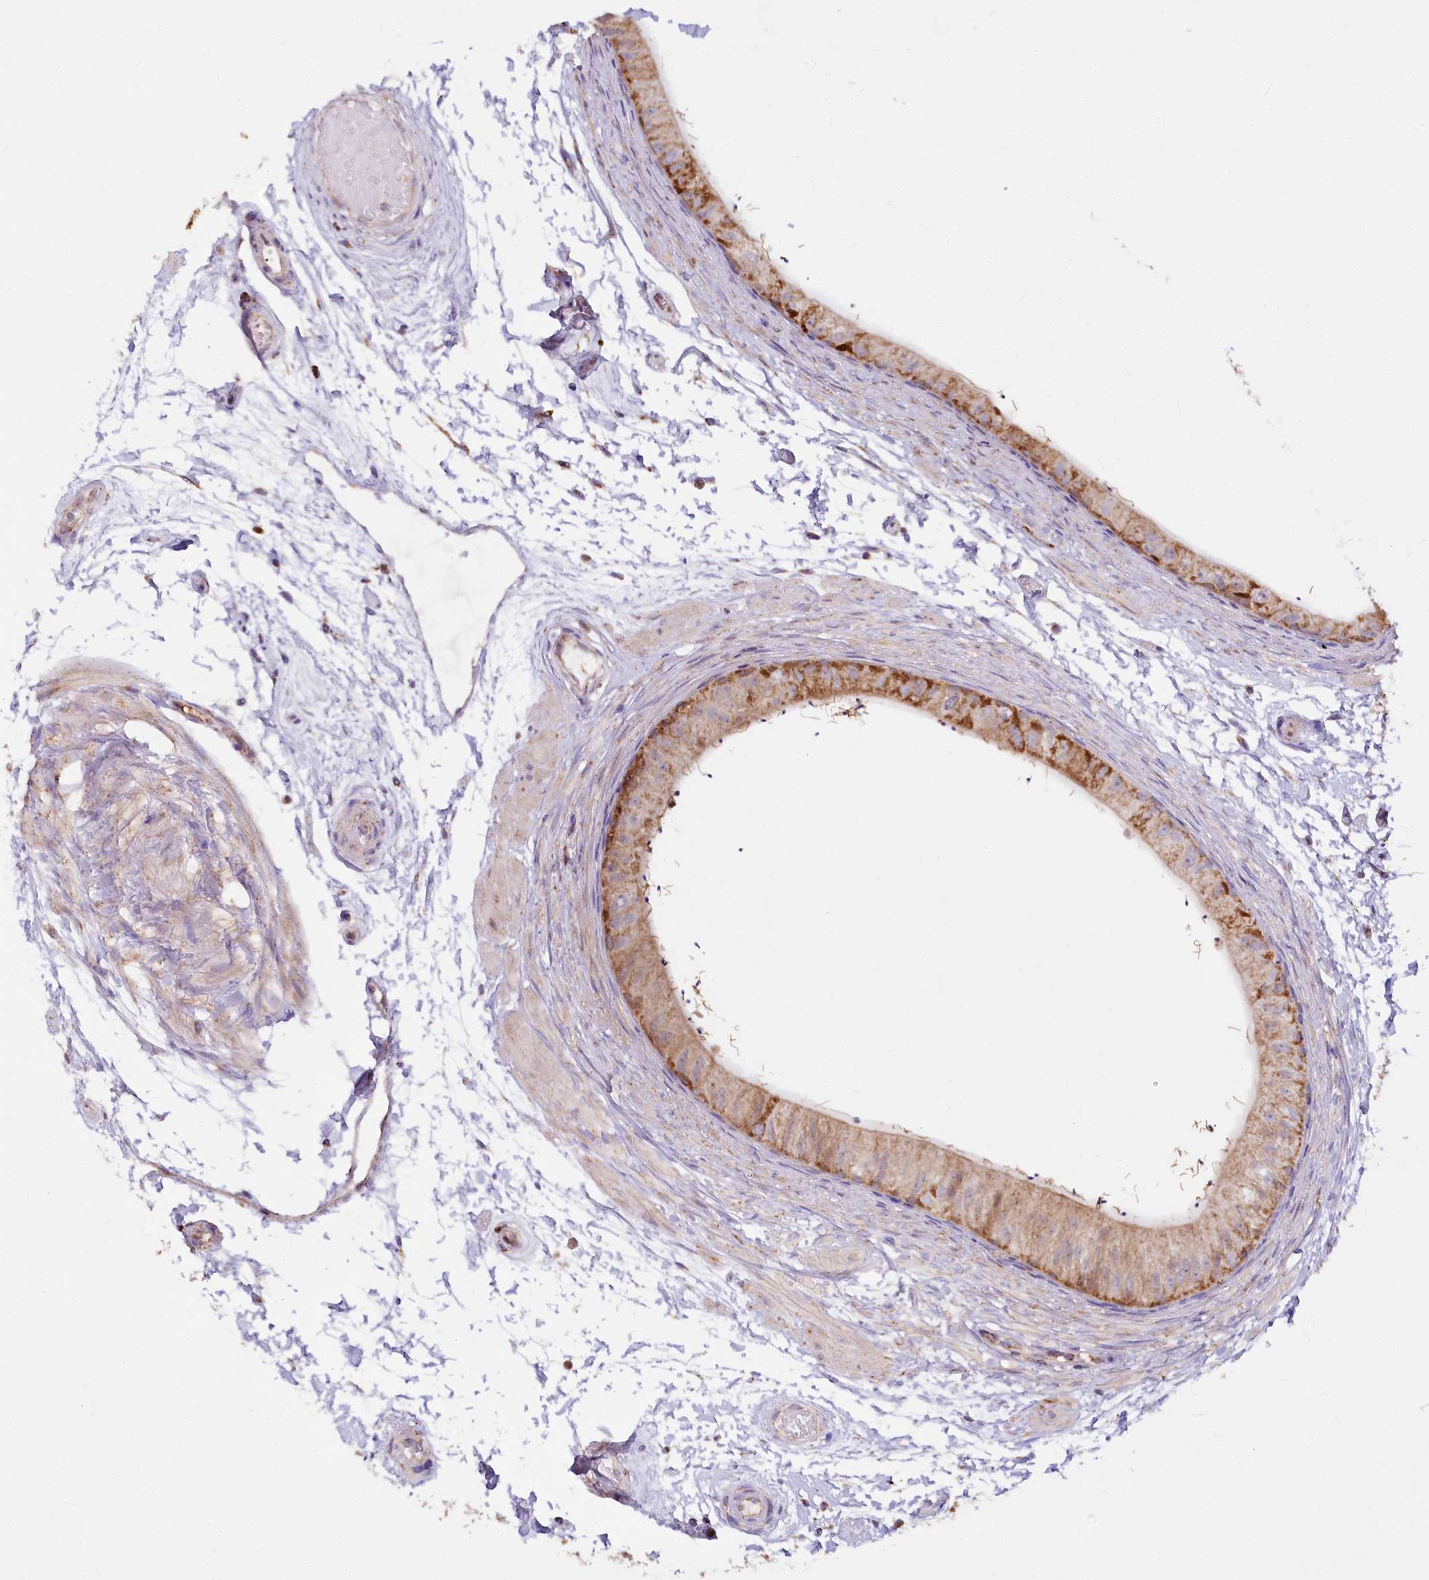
{"staining": {"intensity": "moderate", "quantity": "25%-75%", "location": "cytoplasmic/membranous"}, "tissue": "epididymis", "cell_type": "Glandular cells", "image_type": "normal", "snomed": [{"axis": "morphology", "description": "Normal tissue, NOS"}, {"axis": "topography", "description": "Epididymis"}], "caption": "Approximately 25%-75% of glandular cells in normal epididymis demonstrate moderate cytoplasmic/membranous protein staining as visualized by brown immunohistochemical staining.", "gene": "TASOR2", "patient": {"sex": "male", "age": 50}}